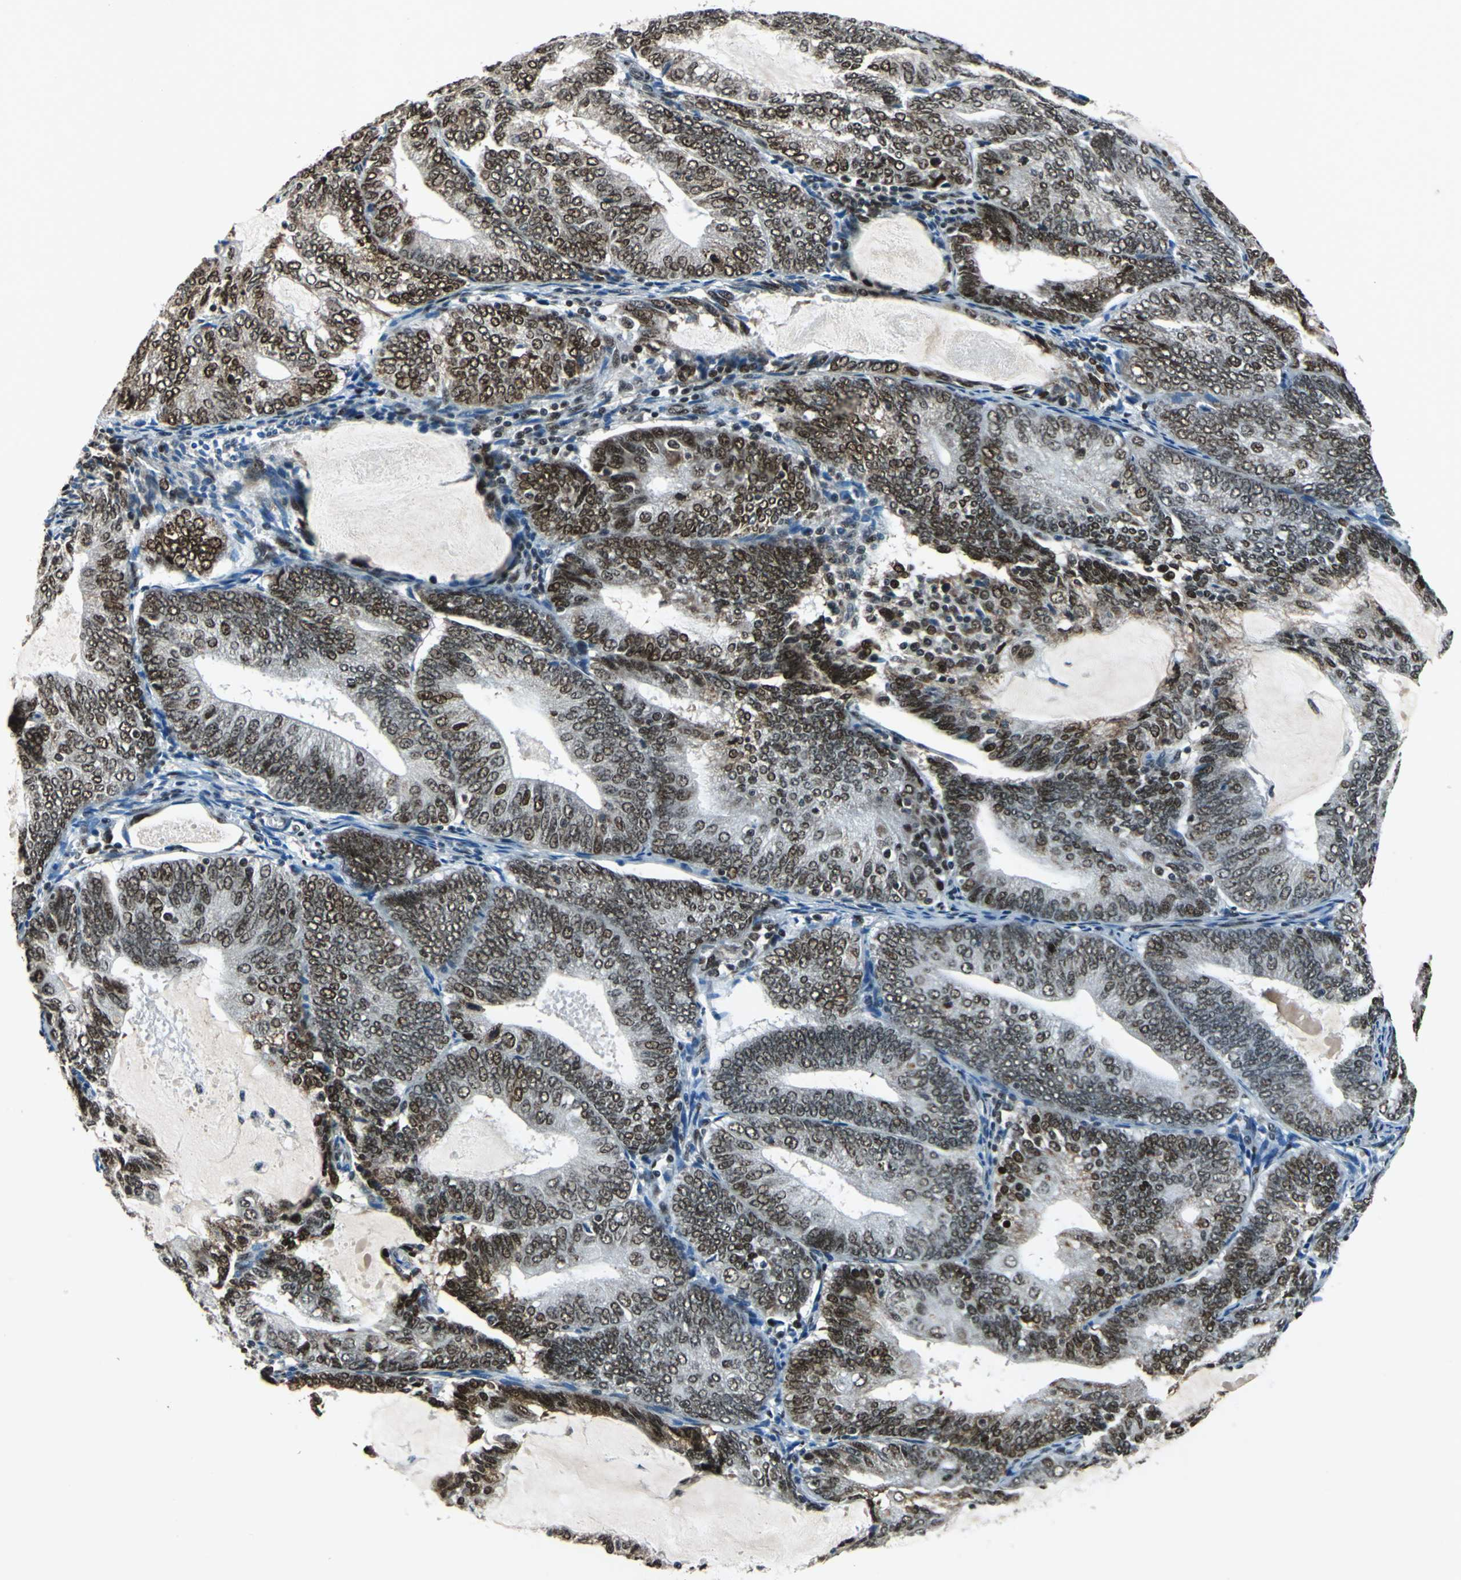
{"staining": {"intensity": "moderate", "quantity": ">75%", "location": "nuclear"}, "tissue": "endometrial cancer", "cell_type": "Tumor cells", "image_type": "cancer", "snomed": [{"axis": "morphology", "description": "Adenocarcinoma, NOS"}, {"axis": "topography", "description": "Endometrium"}], "caption": "A medium amount of moderate nuclear expression is appreciated in about >75% of tumor cells in endometrial adenocarcinoma tissue.", "gene": "BCLAF1", "patient": {"sex": "female", "age": 81}}